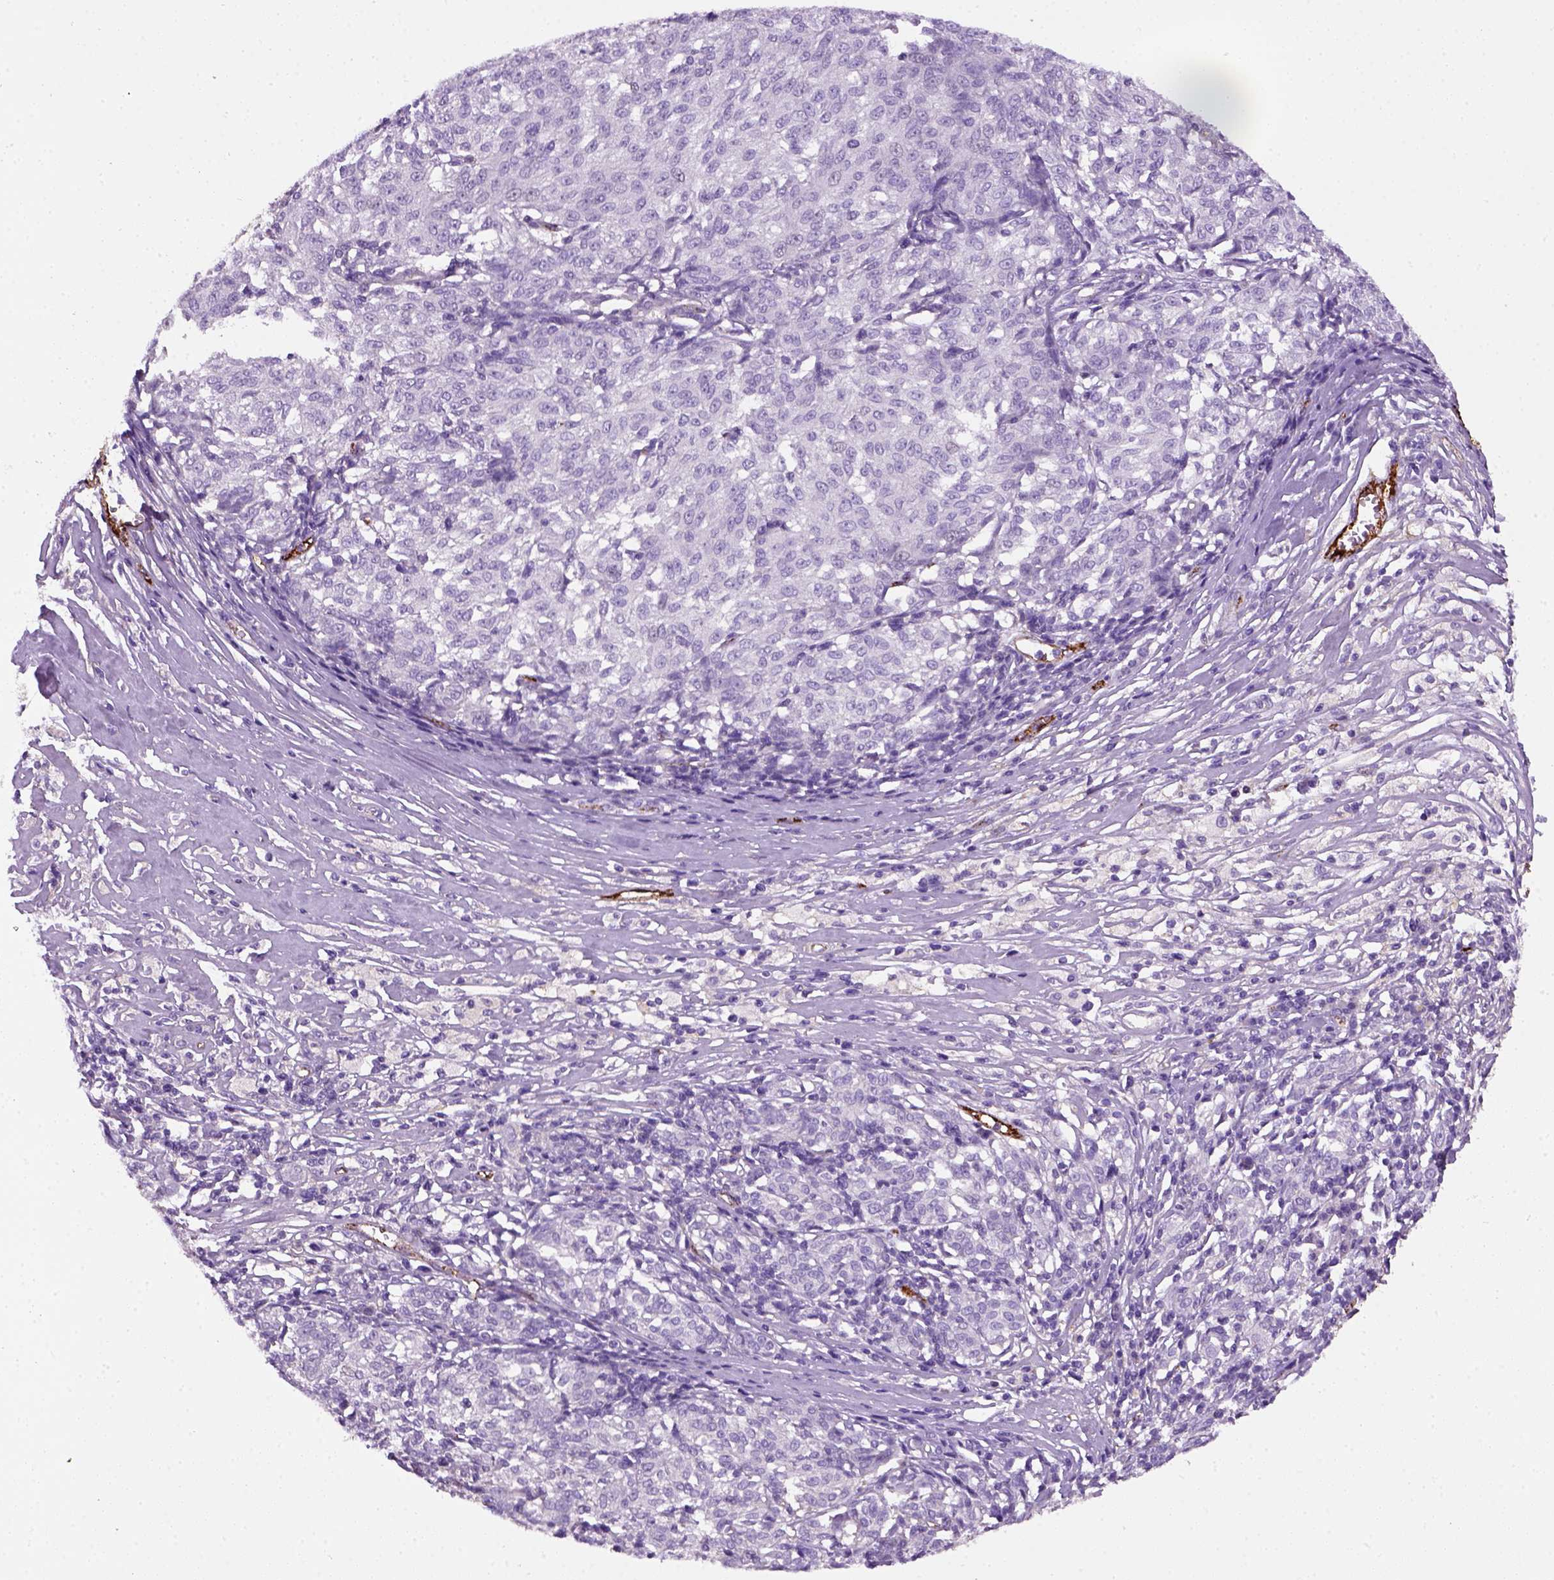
{"staining": {"intensity": "negative", "quantity": "none", "location": "none"}, "tissue": "melanoma", "cell_type": "Tumor cells", "image_type": "cancer", "snomed": [{"axis": "morphology", "description": "Malignant melanoma, NOS"}, {"axis": "topography", "description": "Skin"}], "caption": "DAB (3,3'-diaminobenzidine) immunohistochemical staining of malignant melanoma shows no significant expression in tumor cells.", "gene": "VWF", "patient": {"sex": "female", "age": 72}}